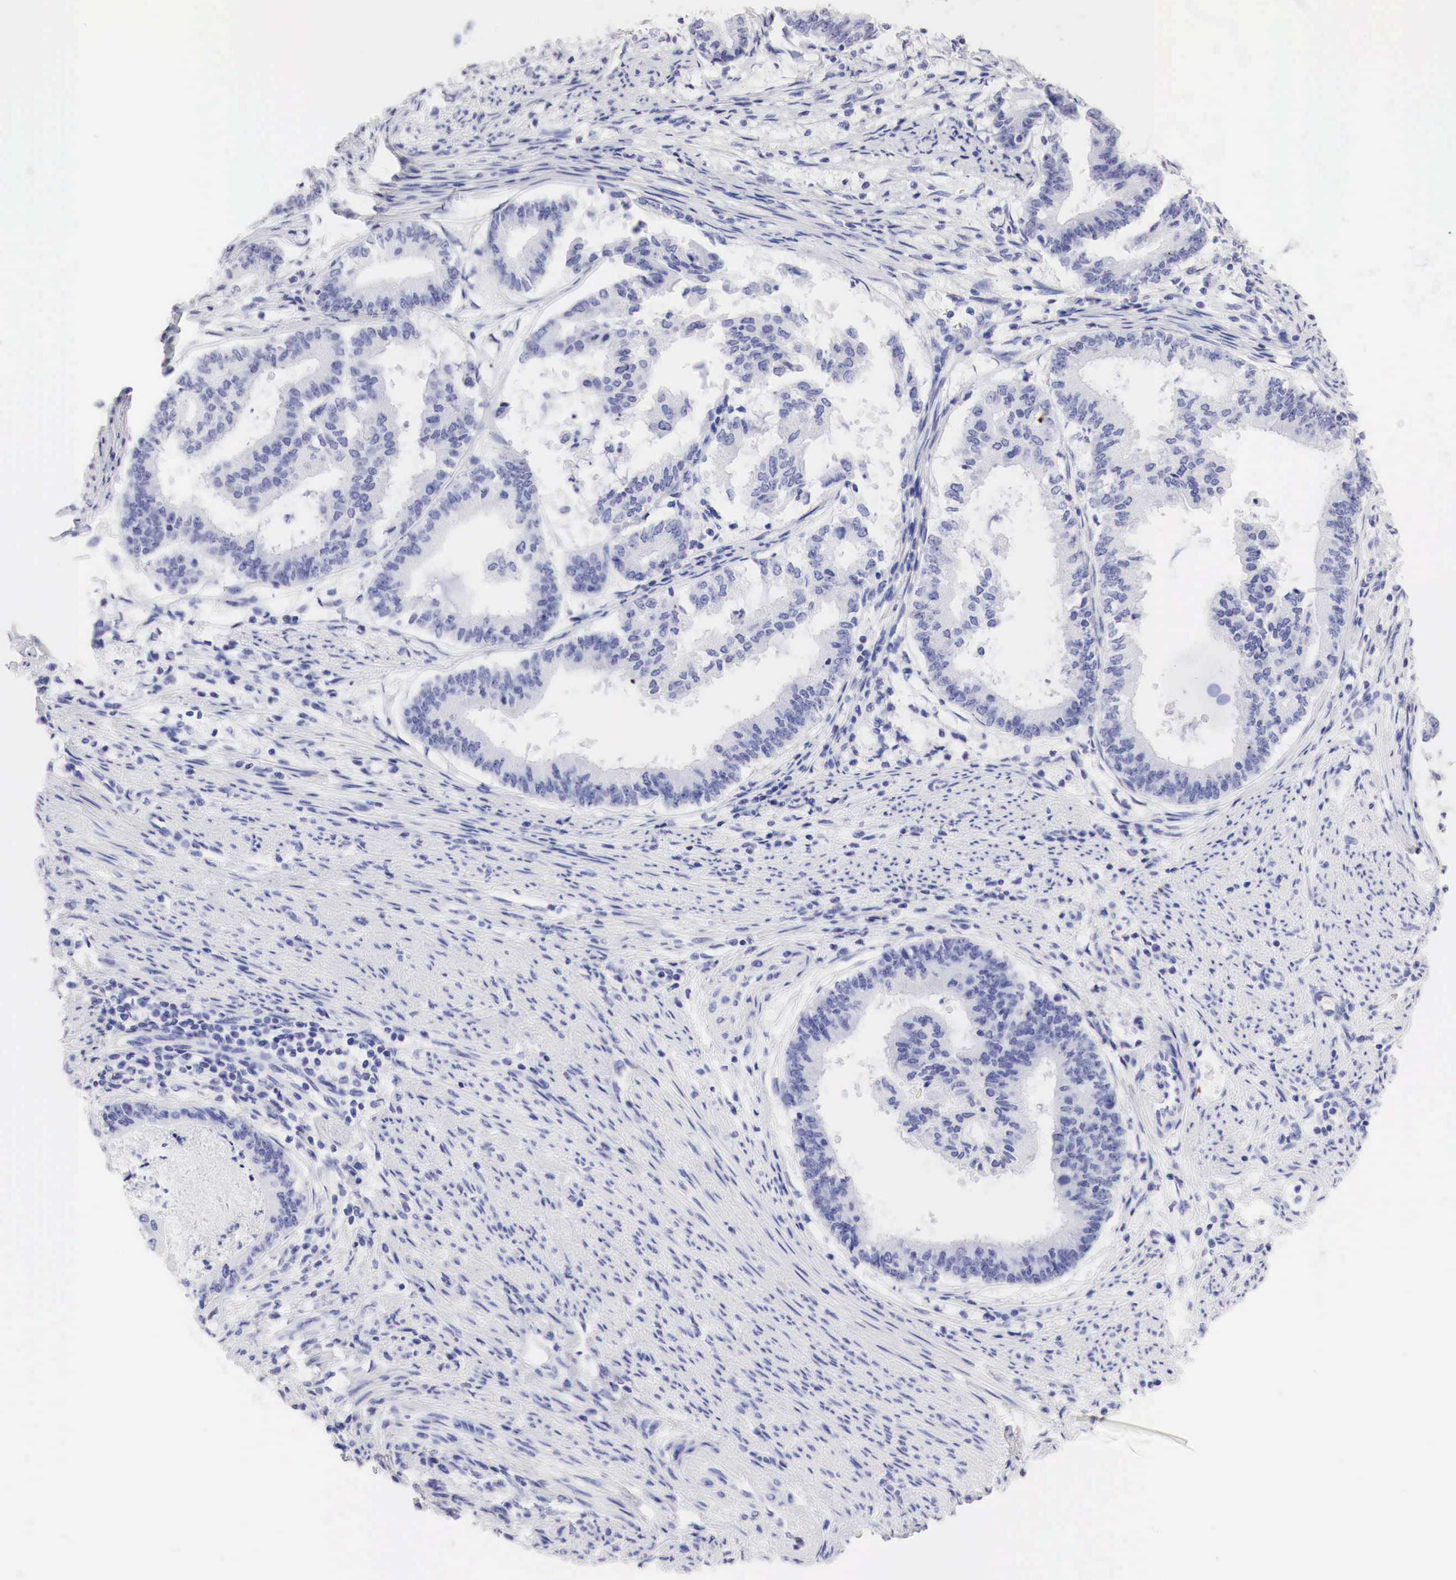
{"staining": {"intensity": "negative", "quantity": "none", "location": "none"}, "tissue": "endometrial cancer", "cell_type": "Tumor cells", "image_type": "cancer", "snomed": [{"axis": "morphology", "description": "Adenocarcinoma, NOS"}, {"axis": "topography", "description": "Endometrium"}], "caption": "Photomicrograph shows no protein expression in tumor cells of endometrial adenocarcinoma tissue.", "gene": "TYR", "patient": {"sex": "female", "age": 63}}